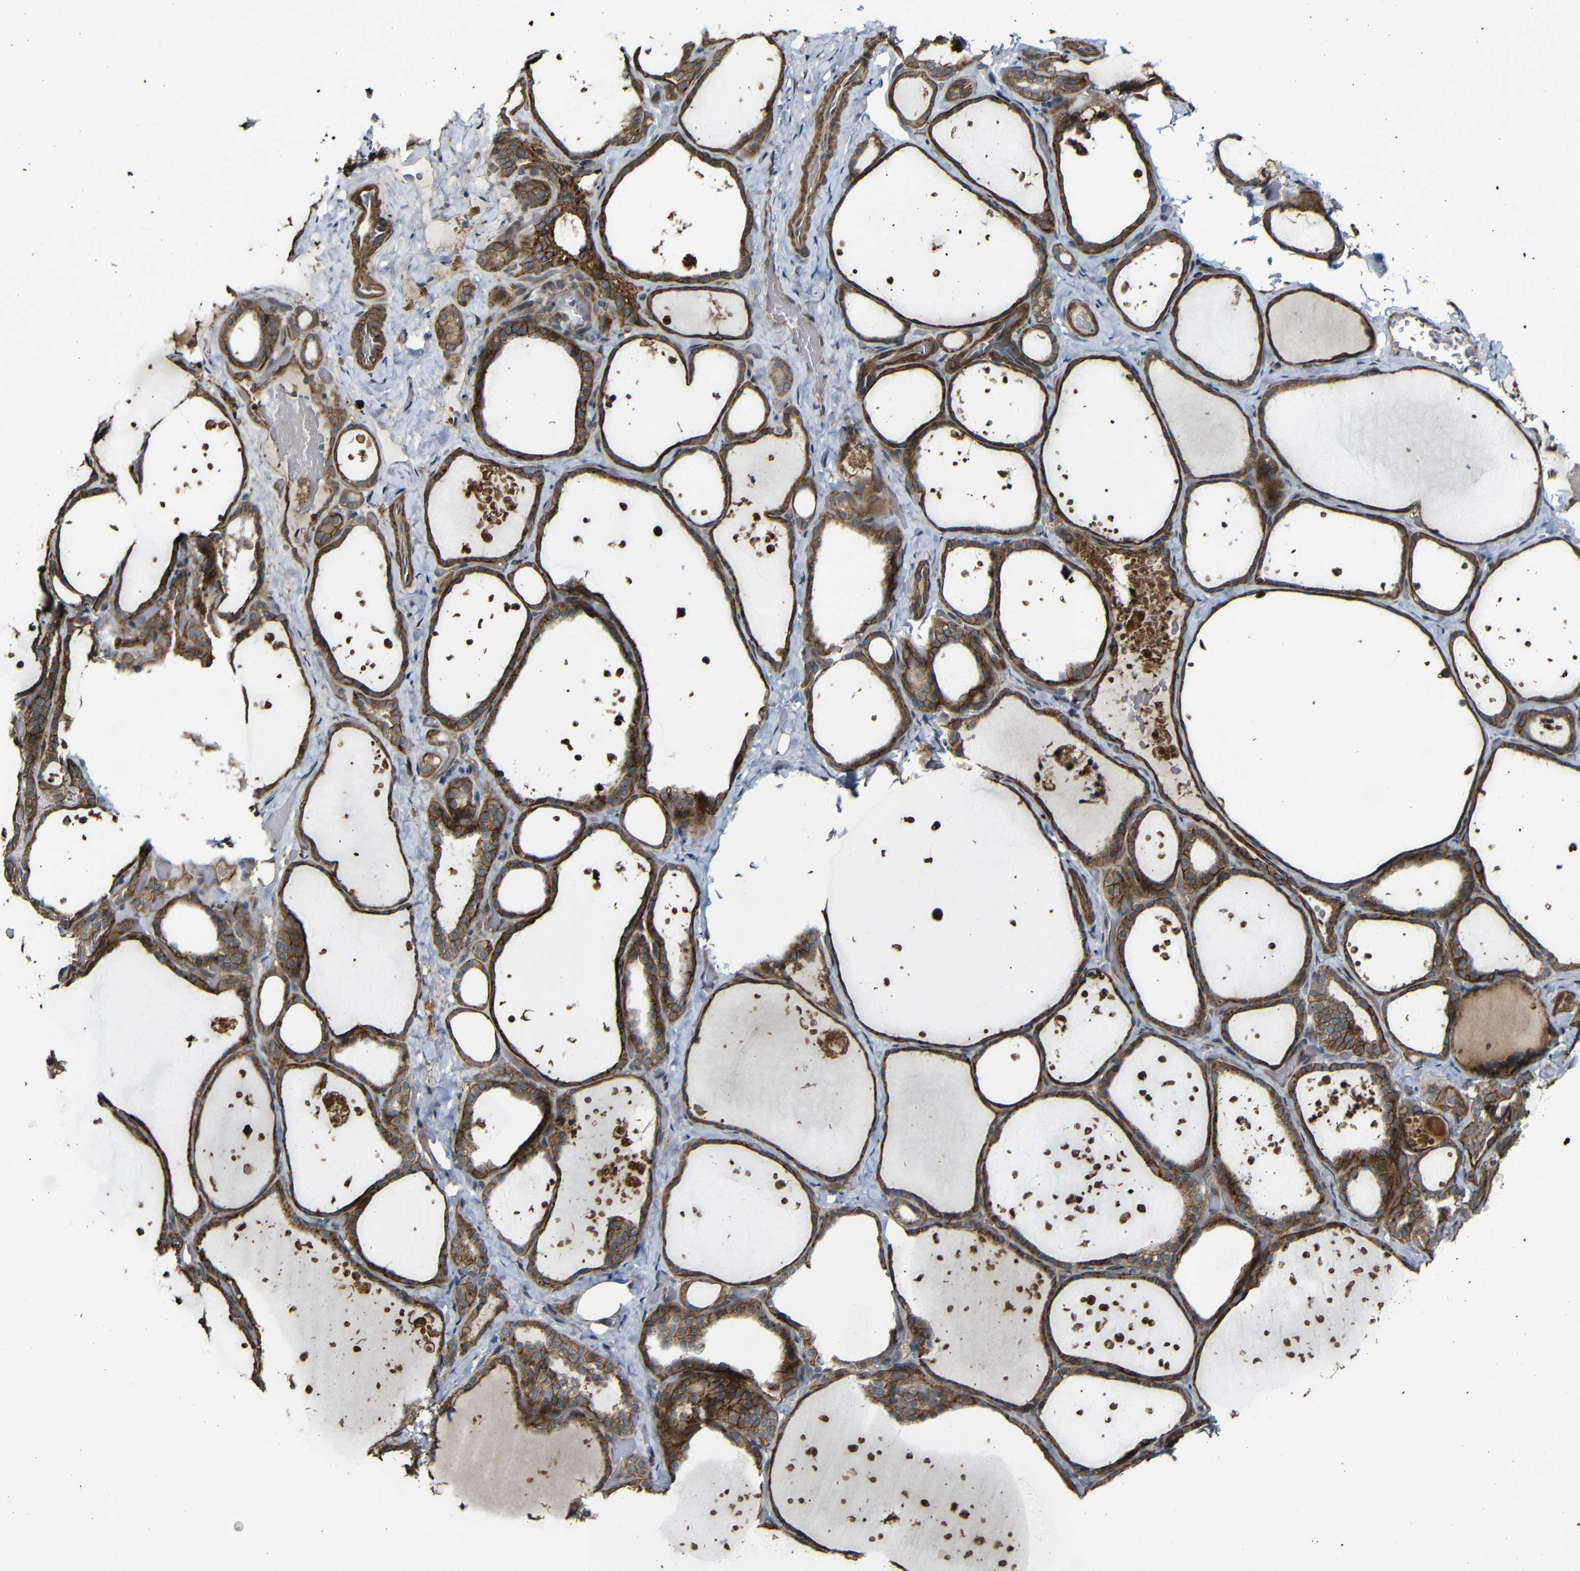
{"staining": {"intensity": "strong", "quantity": ">75%", "location": "cytoplasmic/membranous"}, "tissue": "thyroid gland", "cell_type": "Glandular cells", "image_type": "normal", "snomed": [{"axis": "morphology", "description": "Normal tissue, NOS"}, {"axis": "topography", "description": "Thyroid gland"}], "caption": "Strong cytoplasmic/membranous protein expression is present in approximately >75% of glandular cells in thyroid gland. Using DAB (brown) and hematoxylin (blue) stains, captured at high magnification using brightfield microscopy.", "gene": "RELL1", "patient": {"sex": "female", "age": 44}}